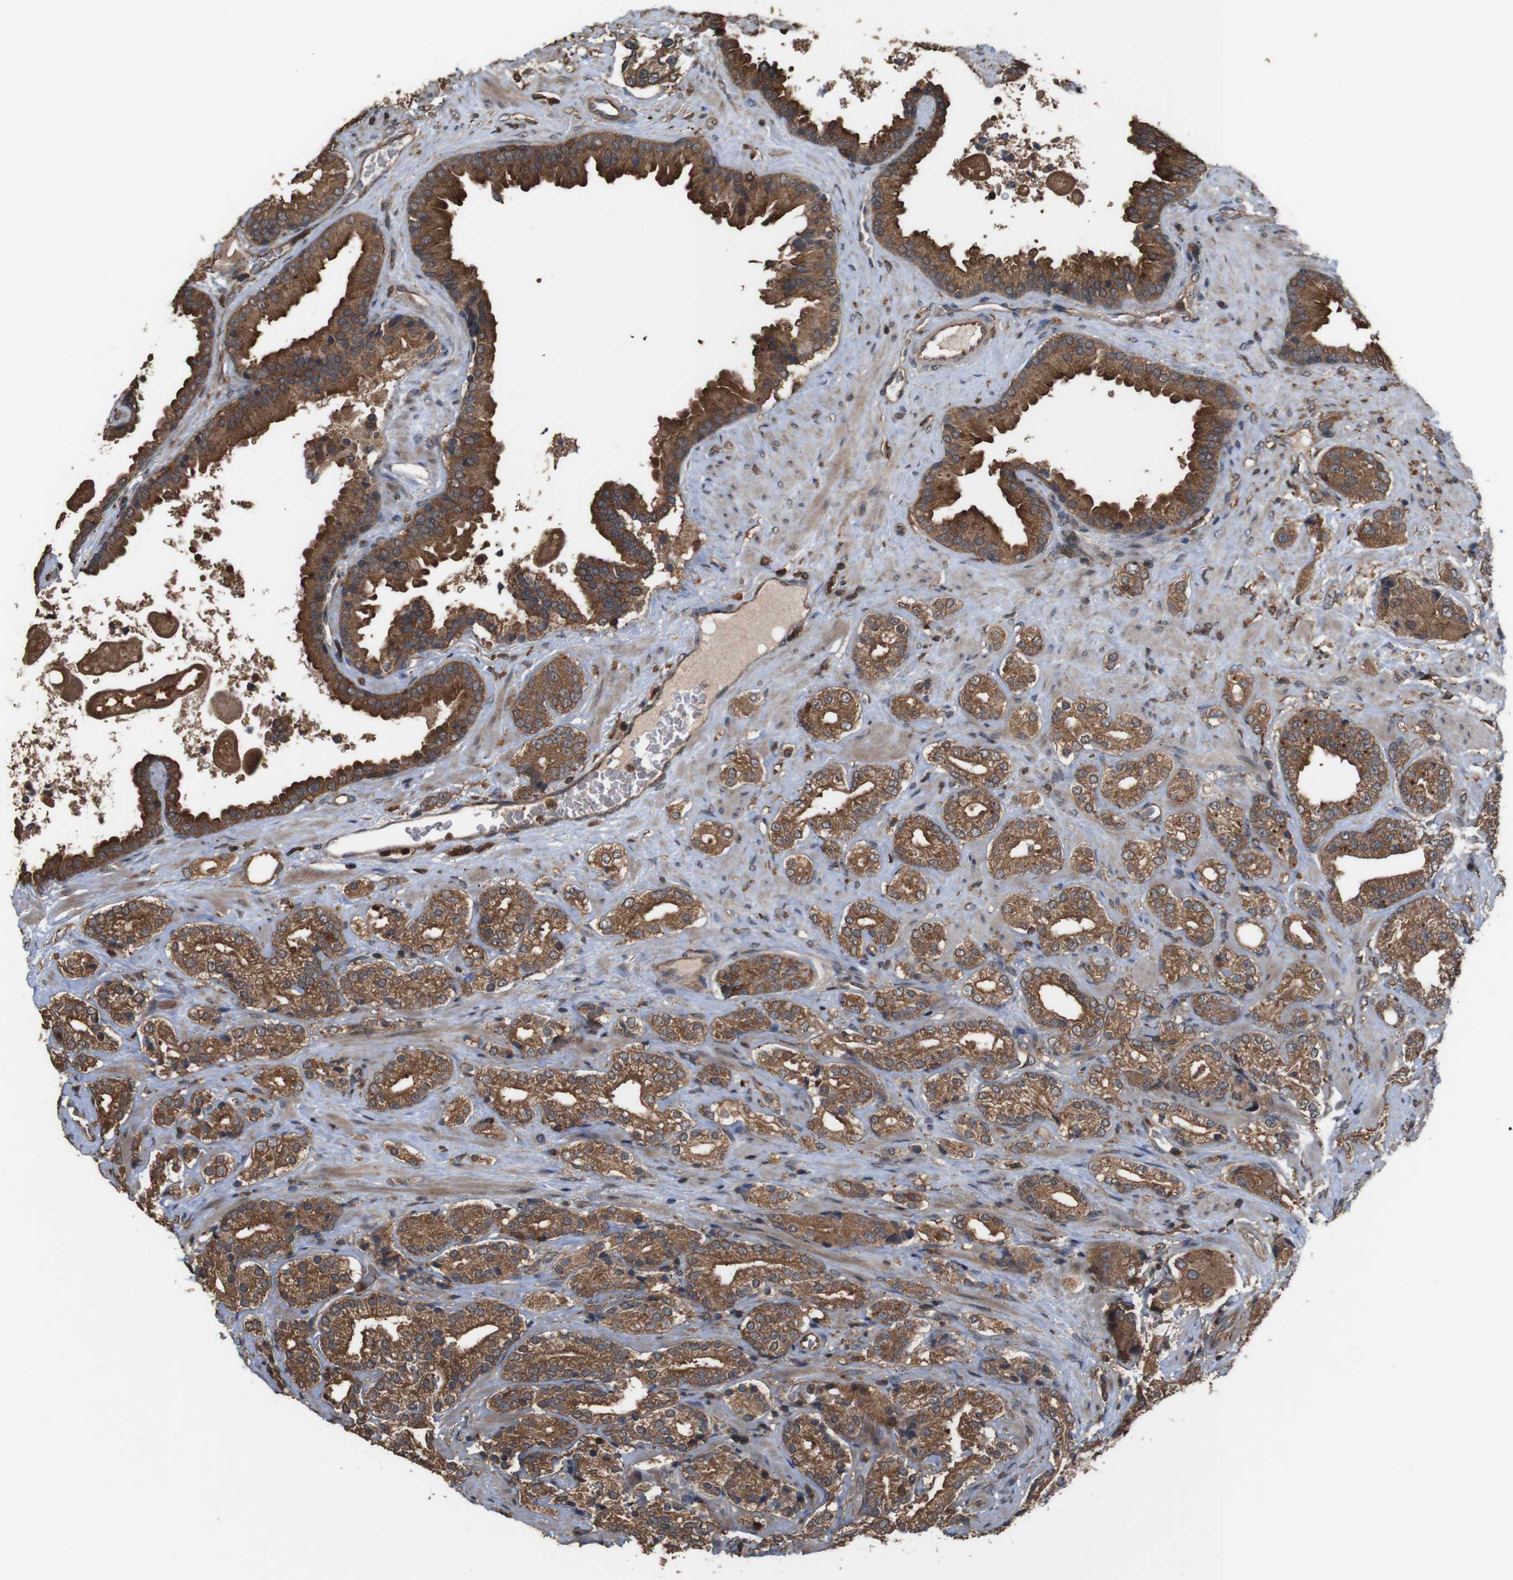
{"staining": {"intensity": "strong", "quantity": ">75%", "location": "cytoplasmic/membranous"}, "tissue": "prostate cancer", "cell_type": "Tumor cells", "image_type": "cancer", "snomed": [{"axis": "morphology", "description": "Adenocarcinoma, High grade"}, {"axis": "topography", "description": "Prostate"}], "caption": "Protein analysis of prostate cancer (high-grade adenocarcinoma) tissue demonstrates strong cytoplasmic/membranous staining in approximately >75% of tumor cells.", "gene": "BAG4", "patient": {"sex": "male", "age": 71}}